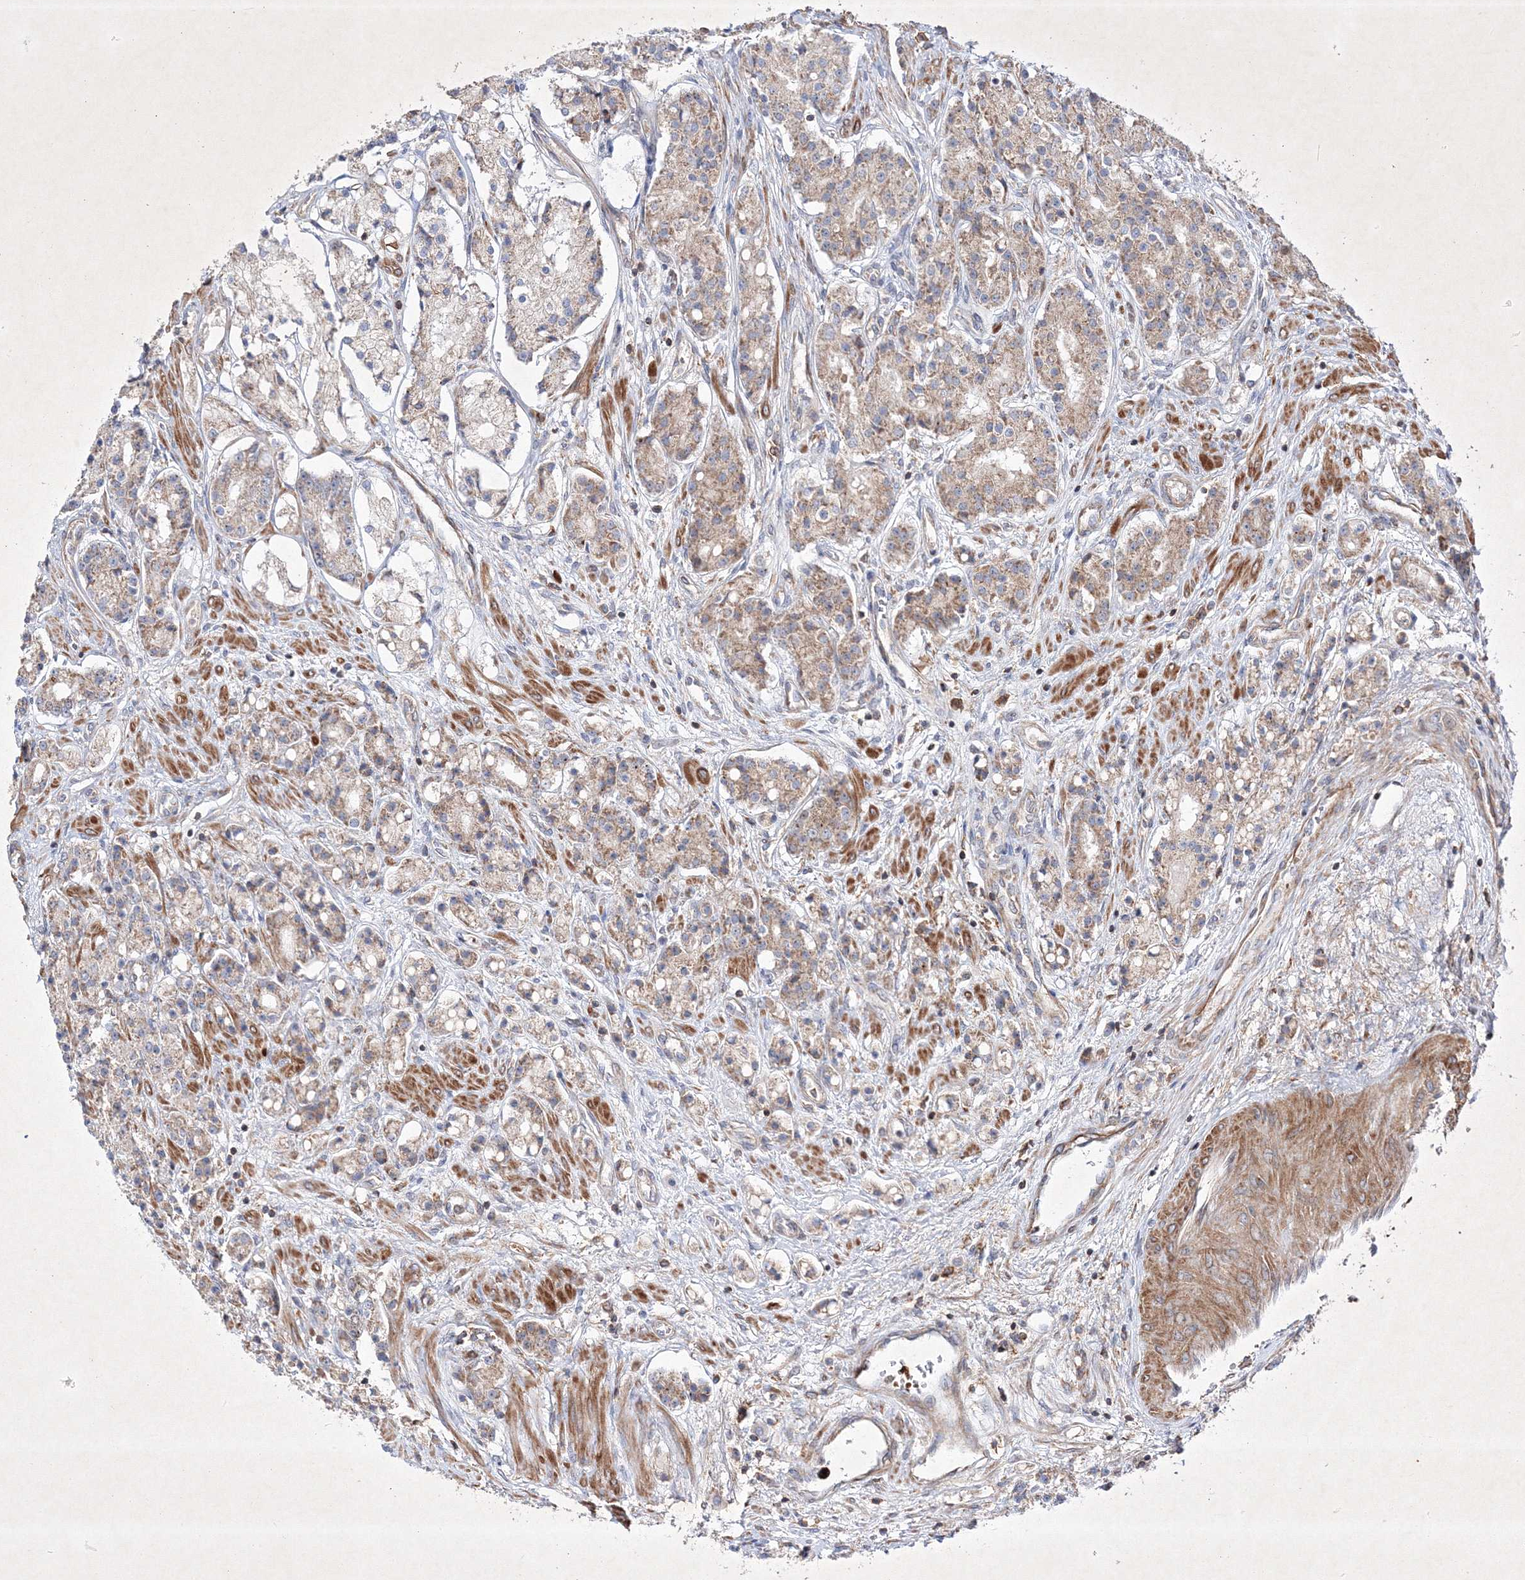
{"staining": {"intensity": "weak", "quantity": "25%-75%", "location": "cytoplasmic/membranous"}, "tissue": "prostate cancer", "cell_type": "Tumor cells", "image_type": "cancer", "snomed": [{"axis": "morphology", "description": "Adenocarcinoma, High grade"}, {"axis": "topography", "description": "Prostate"}], "caption": "This image reveals immunohistochemistry staining of prostate cancer (adenocarcinoma (high-grade)), with low weak cytoplasmic/membranous expression in about 25%-75% of tumor cells.", "gene": "OPA1", "patient": {"sex": "male", "age": 60}}